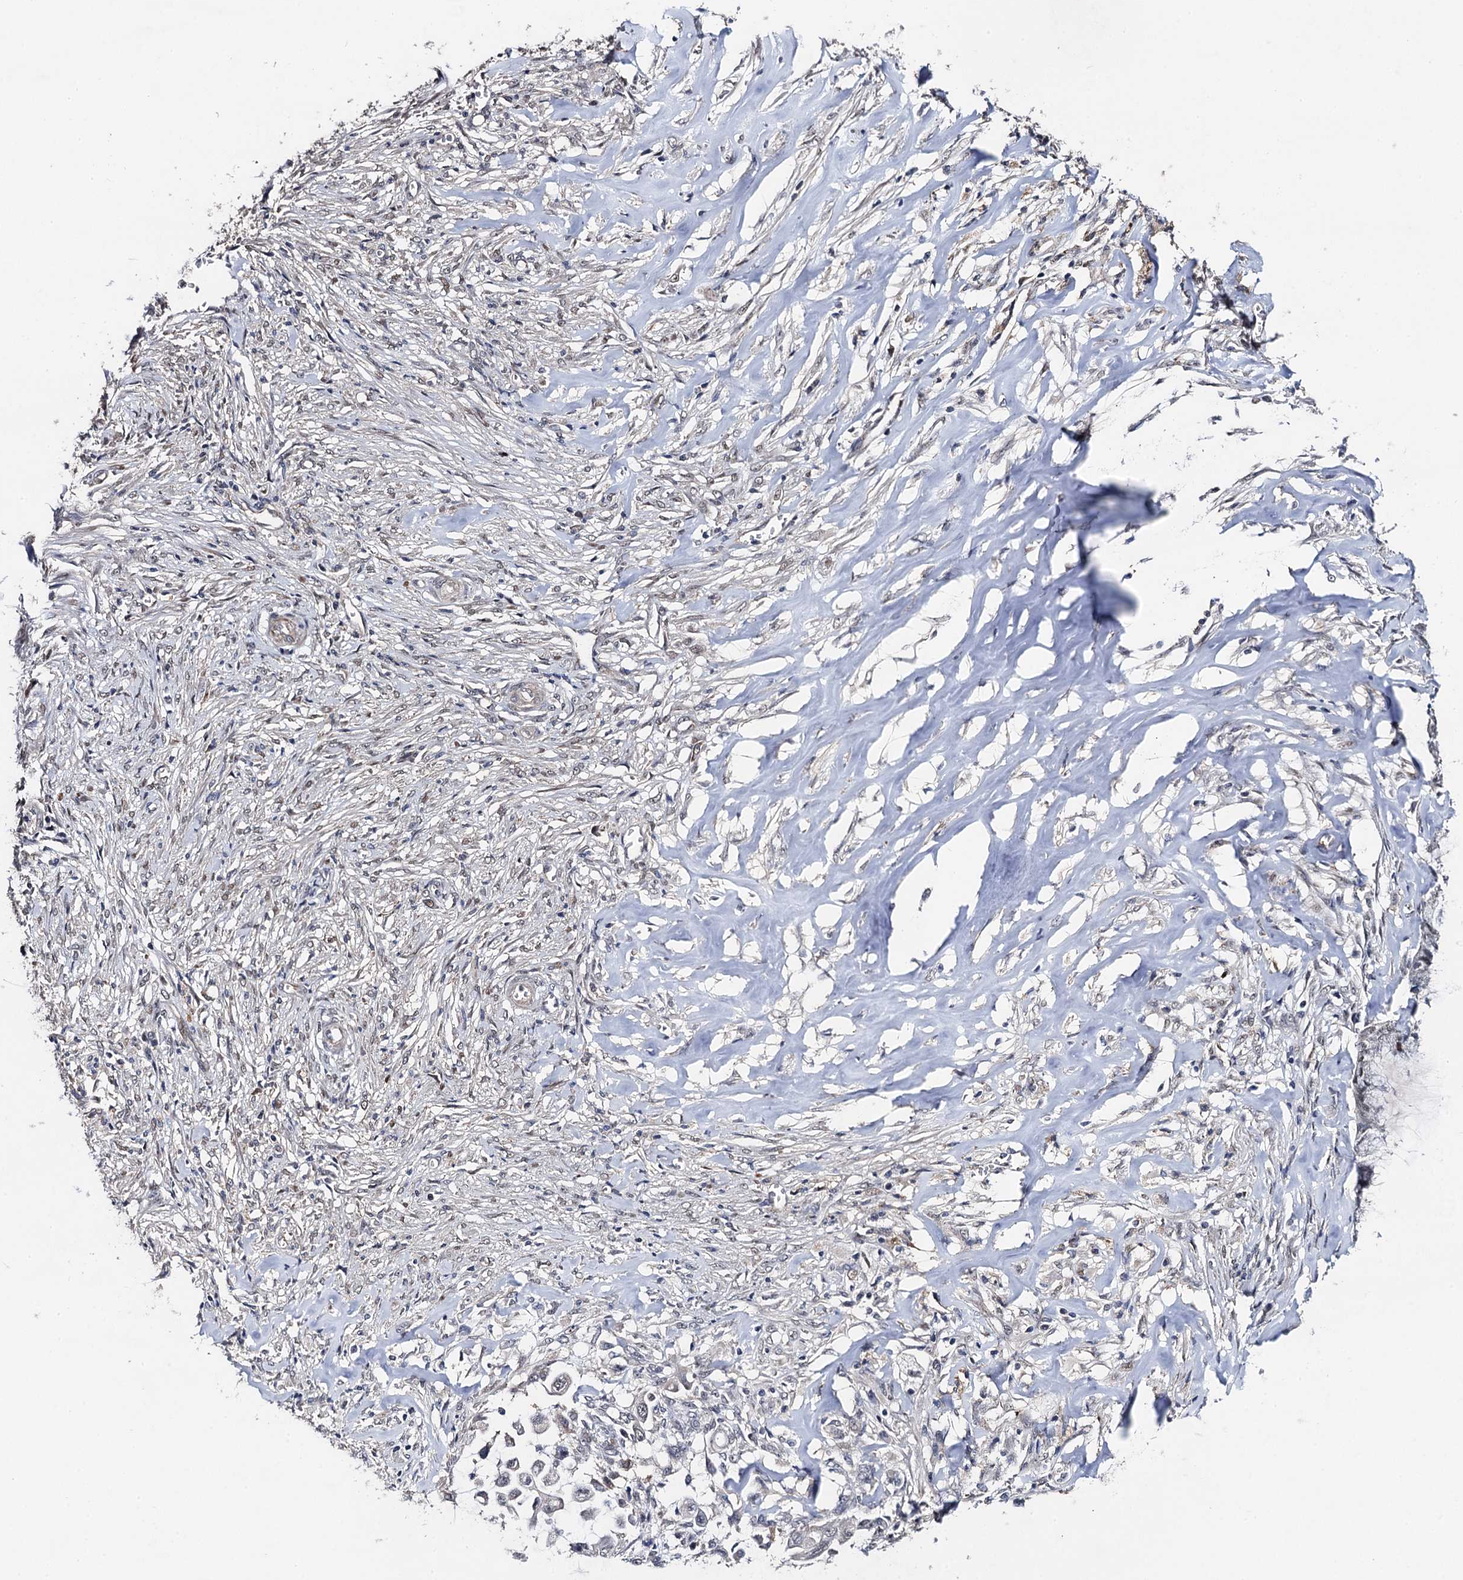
{"staining": {"intensity": "weak", "quantity": "<25%", "location": "nuclear"}, "tissue": "endometrial cancer", "cell_type": "Tumor cells", "image_type": "cancer", "snomed": [{"axis": "morphology", "description": "Adenocarcinoma, NOS"}, {"axis": "topography", "description": "Endometrium"}], "caption": "DAB immunohistochemical staining of human adenocarcinoma (endometrial) shows no significant expression in tumor cells.", "gene": "PPTC7", "patient": {"sex": "female", "age": 86}}